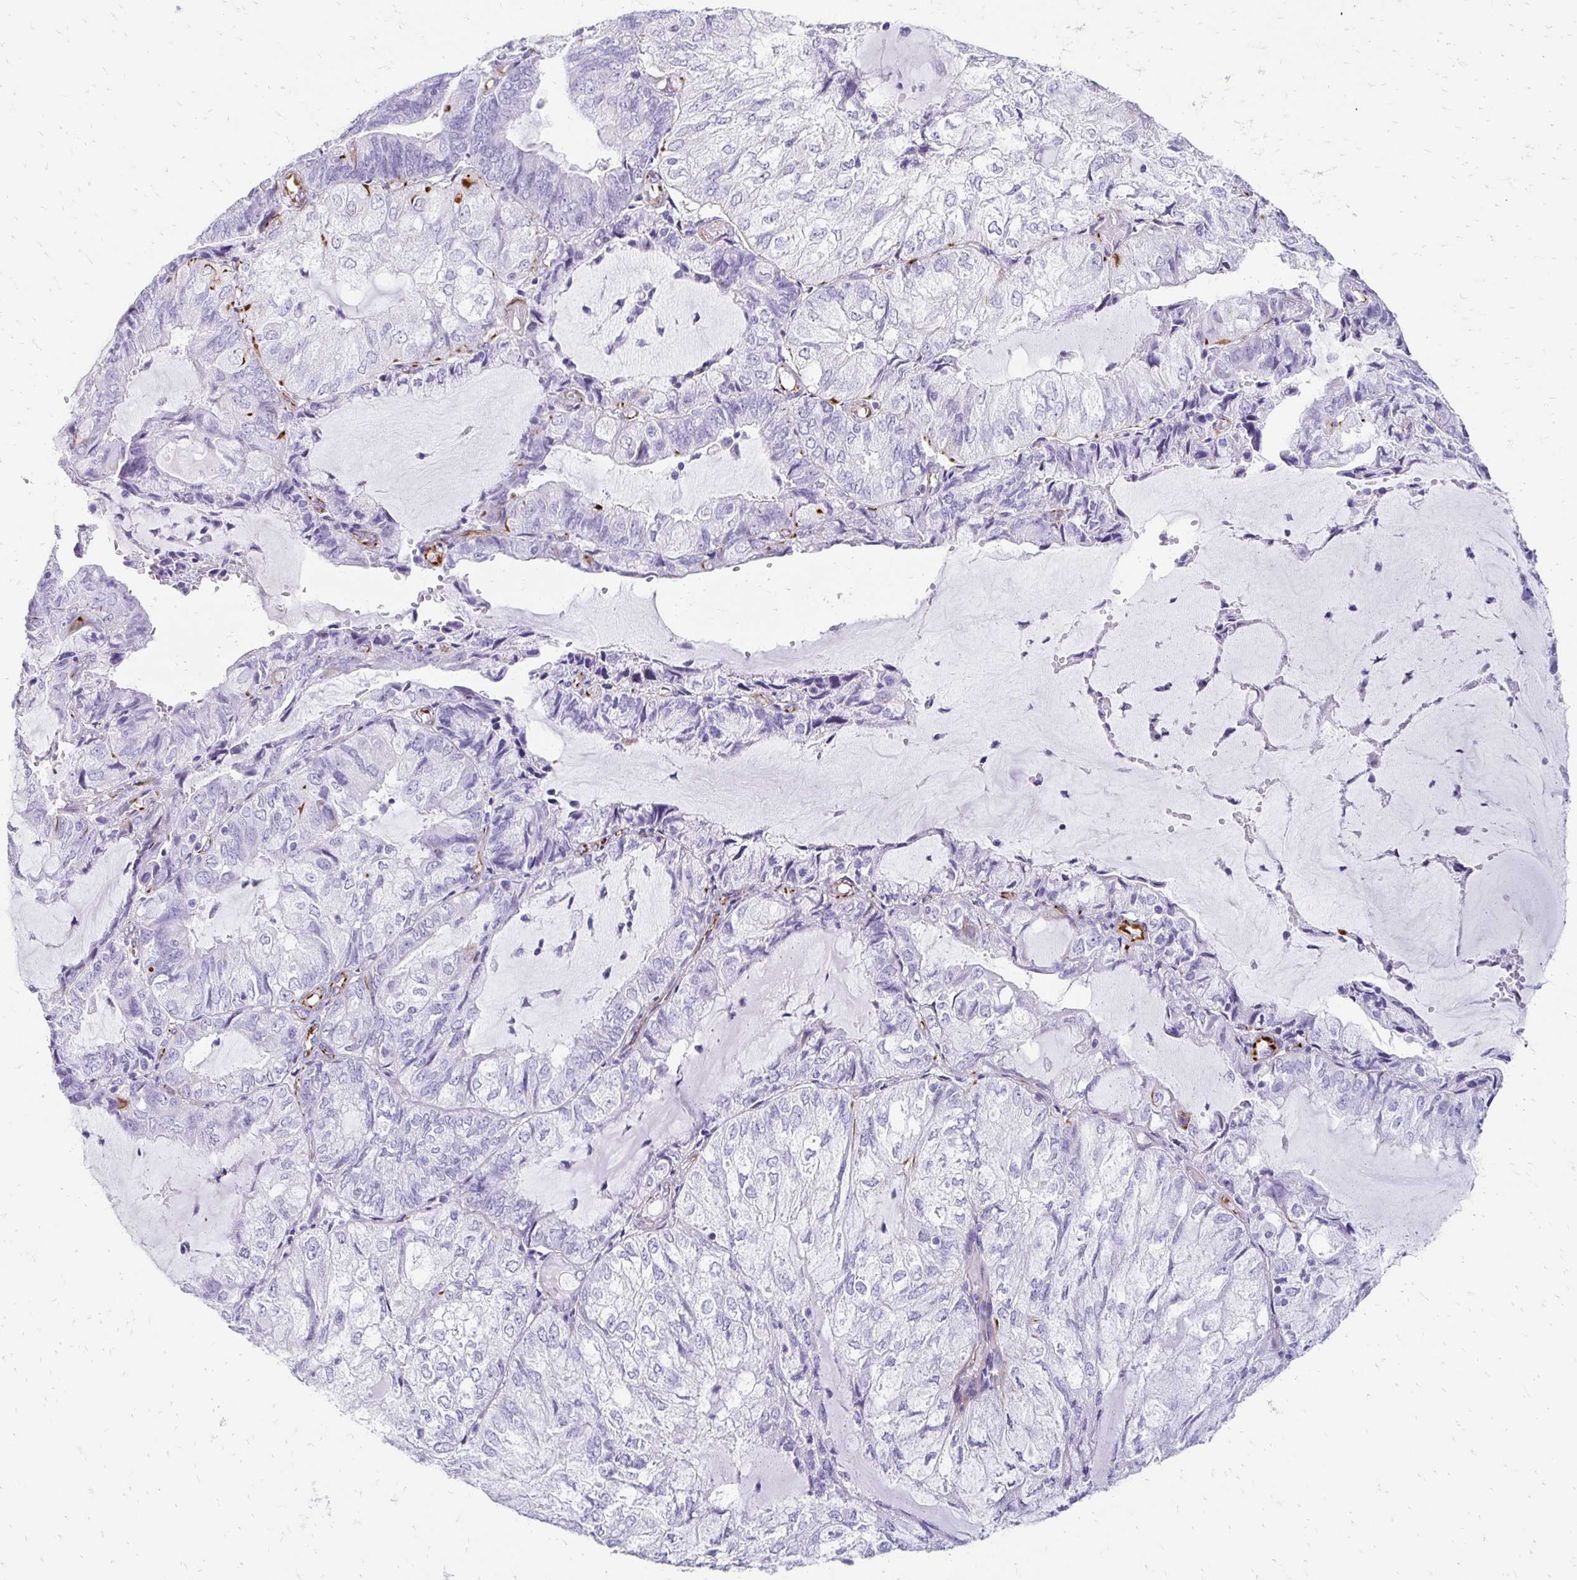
{"staining": {"intensity": "moderate", "quantity": "<25%", "location": "cytoplasmic/membranous"}, "tissue": "endometrial cancer", "cell_type": "Tumor cells", "image_type": "cancer", "snomed": [{"axis": "morphology", "description": "Adenocarcinoma, NOS"}, {"axis": "topography", "description": "Endometrium"}], "caption": "Moderate cytoplasmic/membranous protein positivity is identified in about <25% of tumor cells in endometrial cancer (adenocarcinoma).", "gene": "TMEM54", "patient": {"sex": "female", "age": 81}}